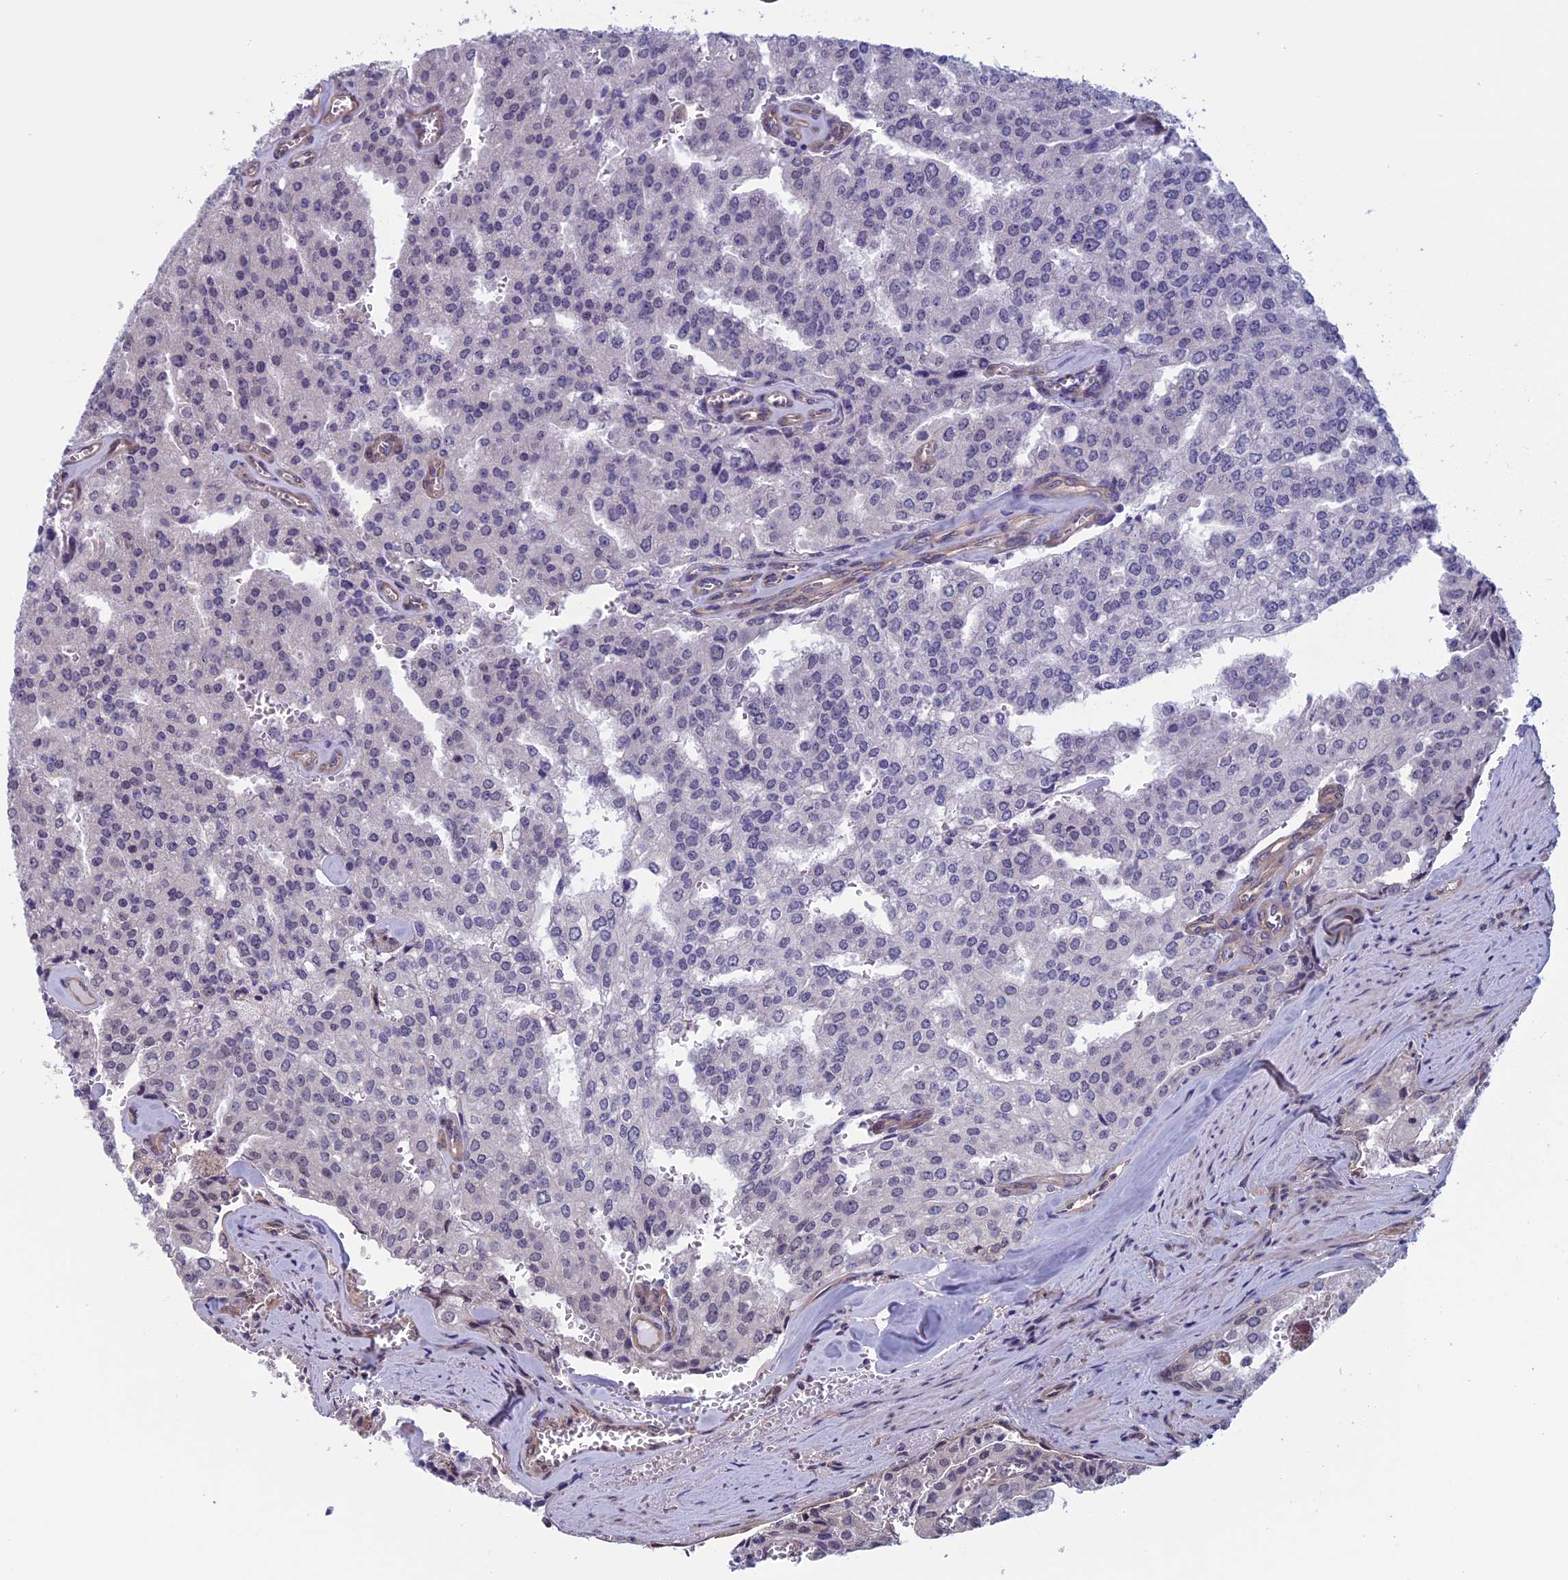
{"staining": {"intensity": "weak", "quantity": "<25%", "location": "nuclear"}, "tissue": "prostate cancer", "cell_type": "Tumor cells", "image_type": "cancer", "snomed": [{"axis": "morphology", "description": "Adenocarcinoma, High grade"}, {"axis": "topography", "description": "Prostate"}], "caption": "This is an IHC histopathology image of human prostate cancer (adenocarcinoma (high-grade)). There is no positivity in tumor cells.", "gene": "SLC1A6", "patient": {"sex": "male", "age": 68}}